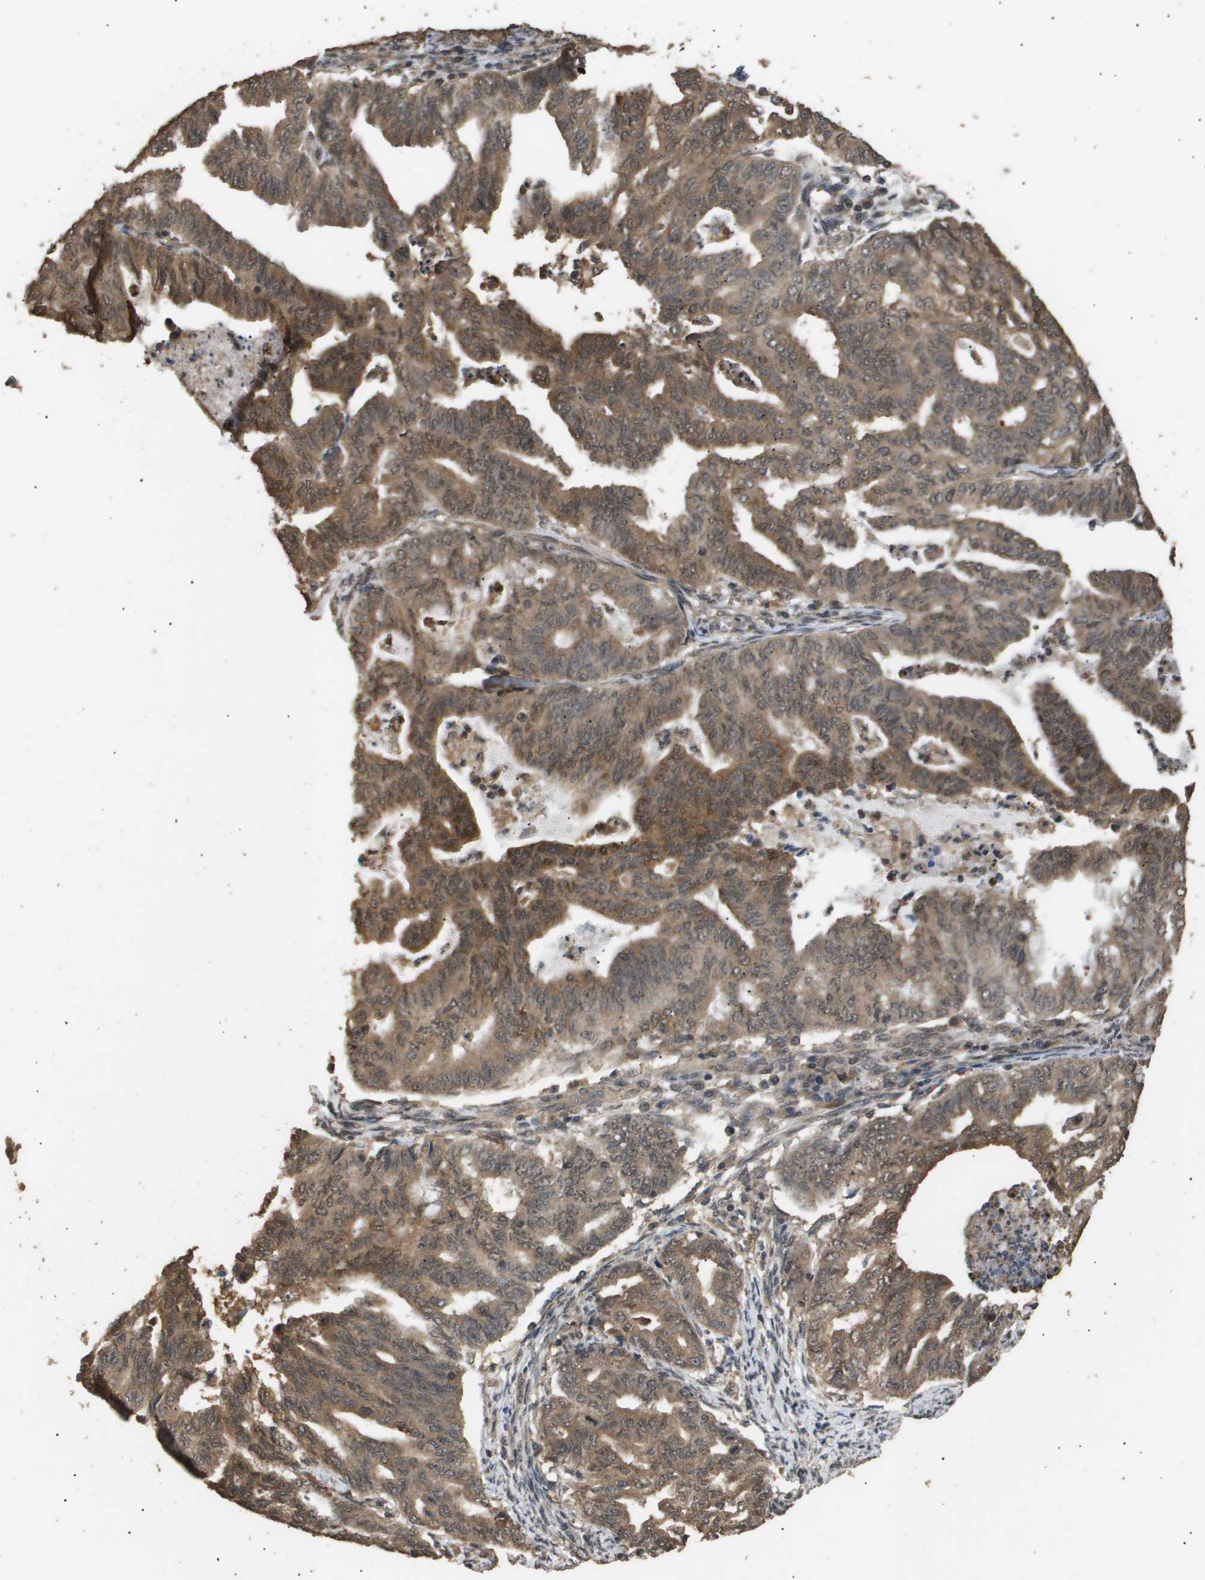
{"staining": {"intensity": "moderate", "quantity": ">75%", "location": "cytoplasmic/membranous"}, "tissue": "endometrial cancer", "cell_type": "Tumor cells", "image_type": "cancer", "snomed": [{"axis": "morphology", "description": "Adenocarcinoma, NOS"}, {"axis": "topography", "description": "Endometrium"}], "caption": "The histopathology image reveals immunohistochemical staining of endometrial cancer (adenocarcinoma). There is moderate cytoplasmic/membranous staining is appreciated in approximately >75% of tumor cells.", "gene": "ING1", "patient": {"sex": "female", "age": 79}}